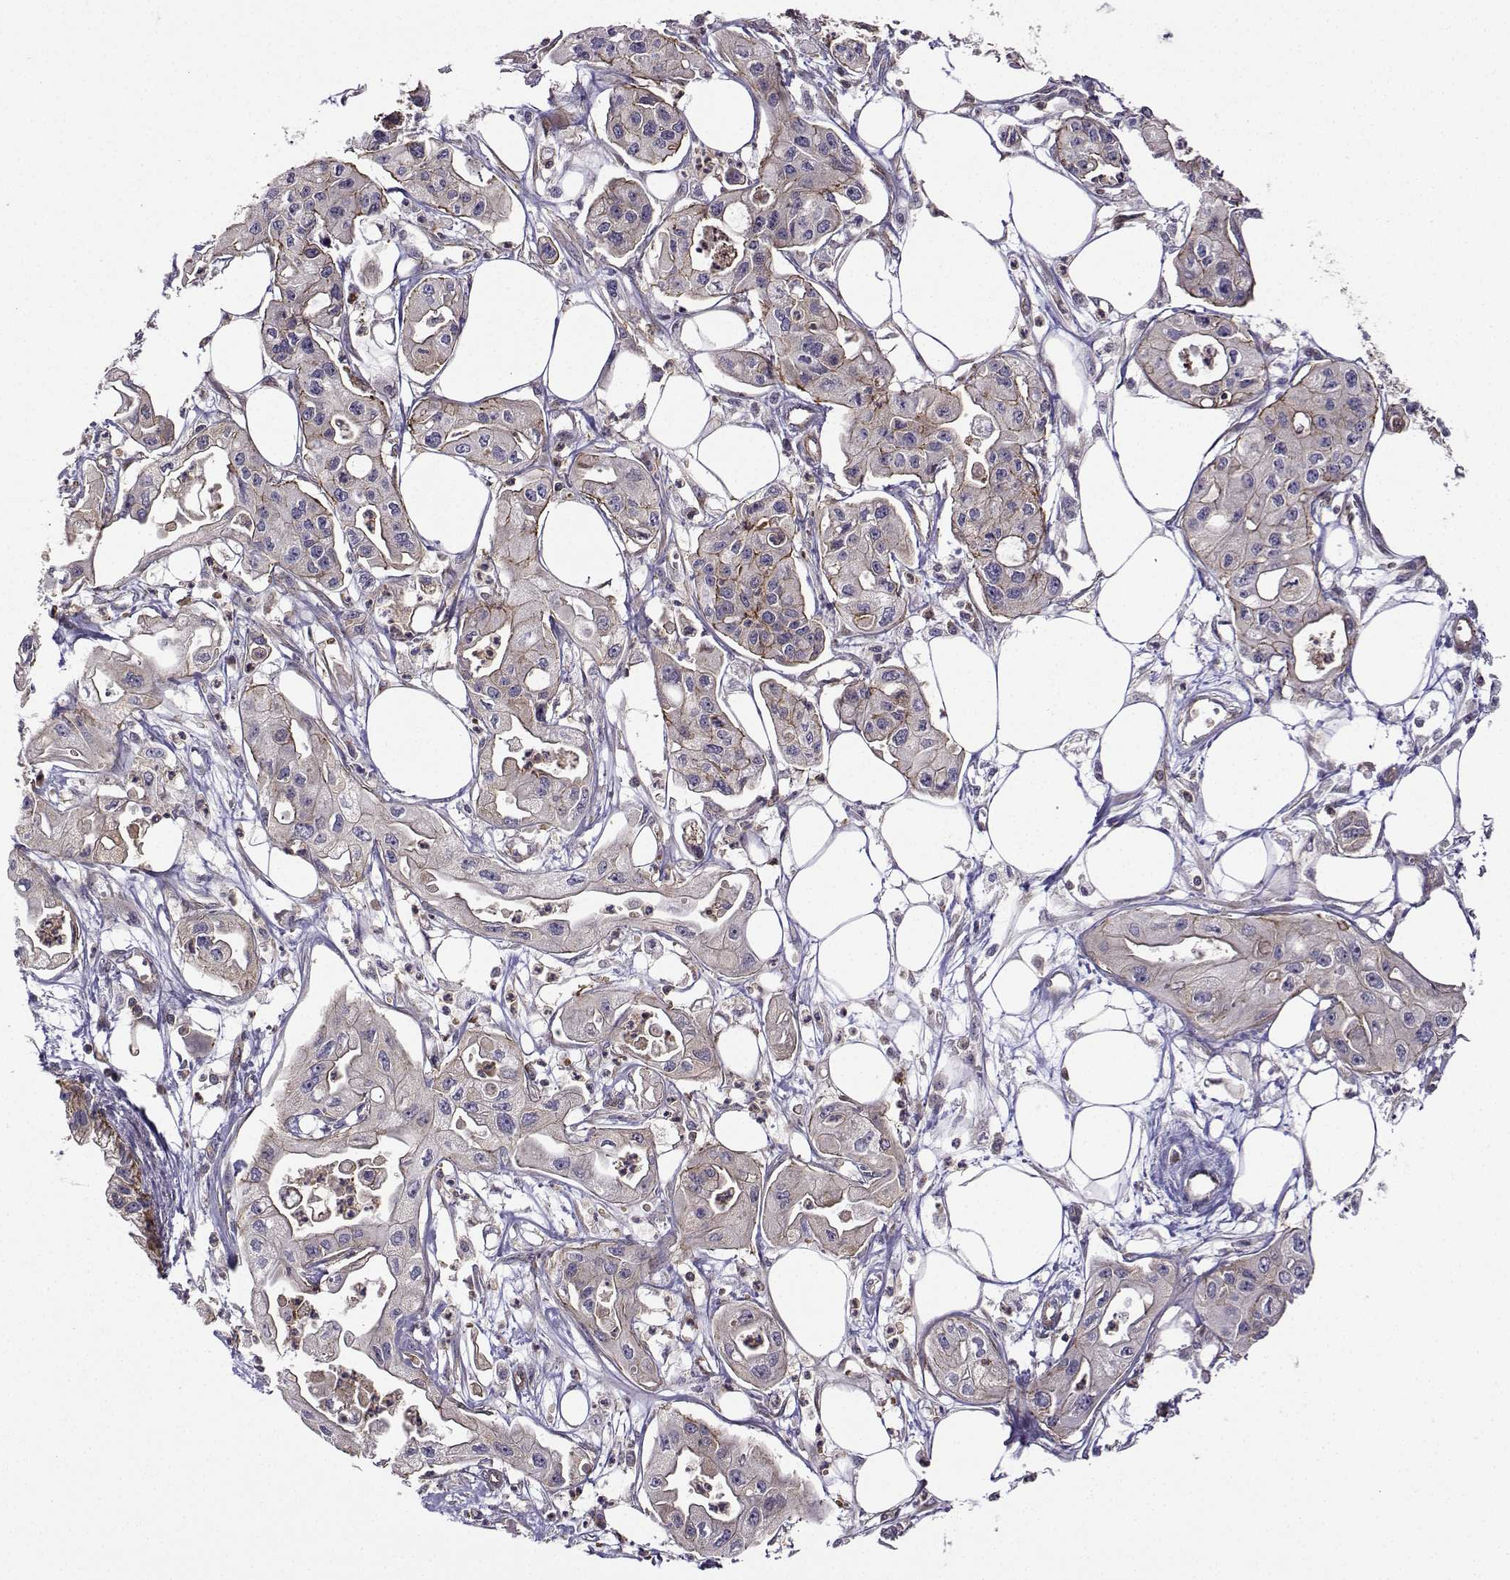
{"staining": {"intensity": "strong", "quantity": "<25%", "location": "cytoplasmic/membranous"}, "tissue": "pancreatic cancer", "cell_type": "Tumor cells", "image_type": "cancer", "snomed": [{"axis": "morphology", "description": "Adenocarcinoma, NOS"}, {"axis": "topography", "description": "Pancreas"}], "caption": "Immunohistochemistry (IHC) image of human pancreatic adenocarcinoma stained for a protein (brown), which exhibits medium levels of strong cytoplasmic/membranous staining in approximately <25% of tumor cells.", "gene": "ITGB8", "patient": {"sex": "male", "age": 70}}